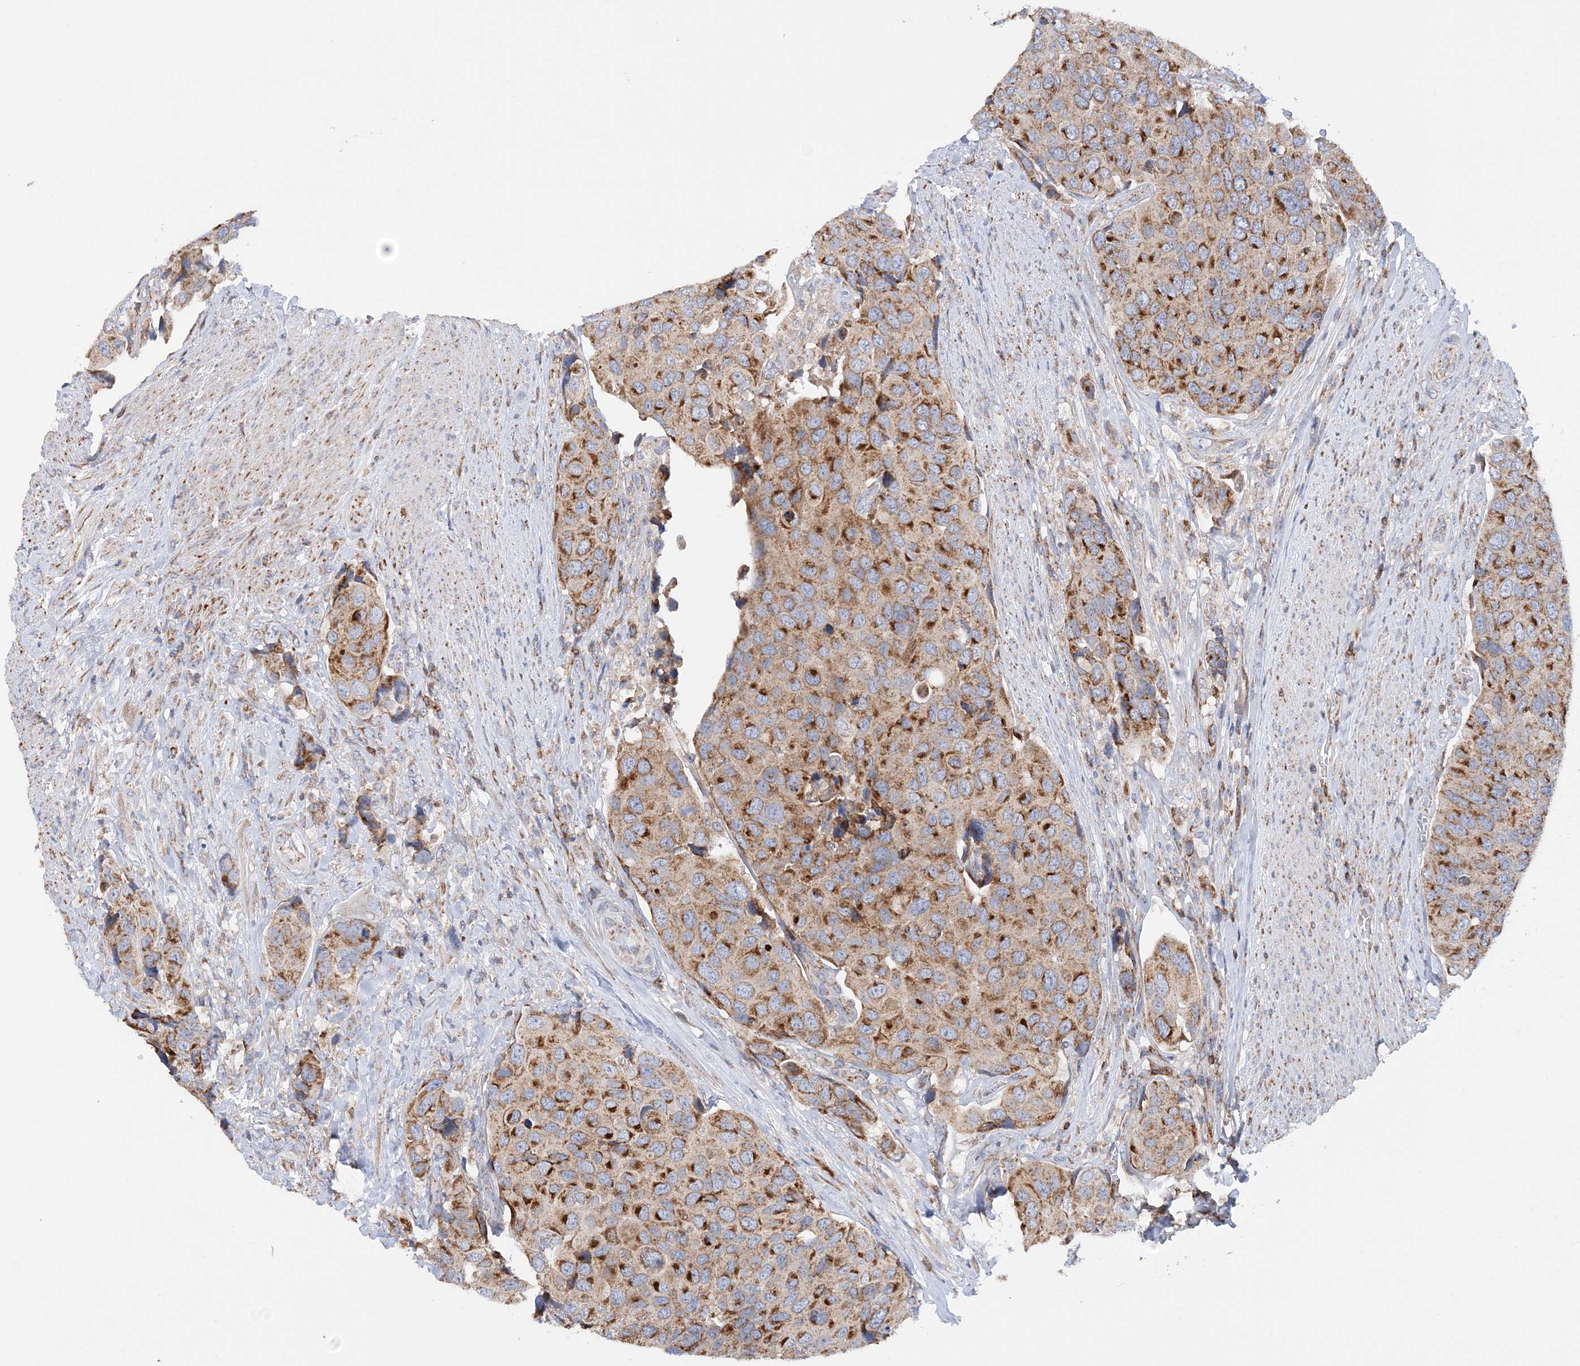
{"staining": {"intensity": "strong", "quantity": ">75%", "location": "cytoplasmic/membranous"}, "tissue": "urothelial cancer", "cell_type": "Tumor cells", "image_type": "cancer", "snomed": [{"axis": "morphology", "description": "Urothelial carcinoma, High grade"}, {"axis": "topography", "description": "Urinary bladder"}], "caption": "IHC of human high-grade urothelial carcinoma exhibits high levels of strong cytoplasmic/membranous staining in about >75% of tumor cells. Using DAB (brown) and hematoxylin (blue) stains, captured at high magnification using brightfield microscopy.", "gene": "TTC32", "patient": {"sex": "male", "age": 74}}